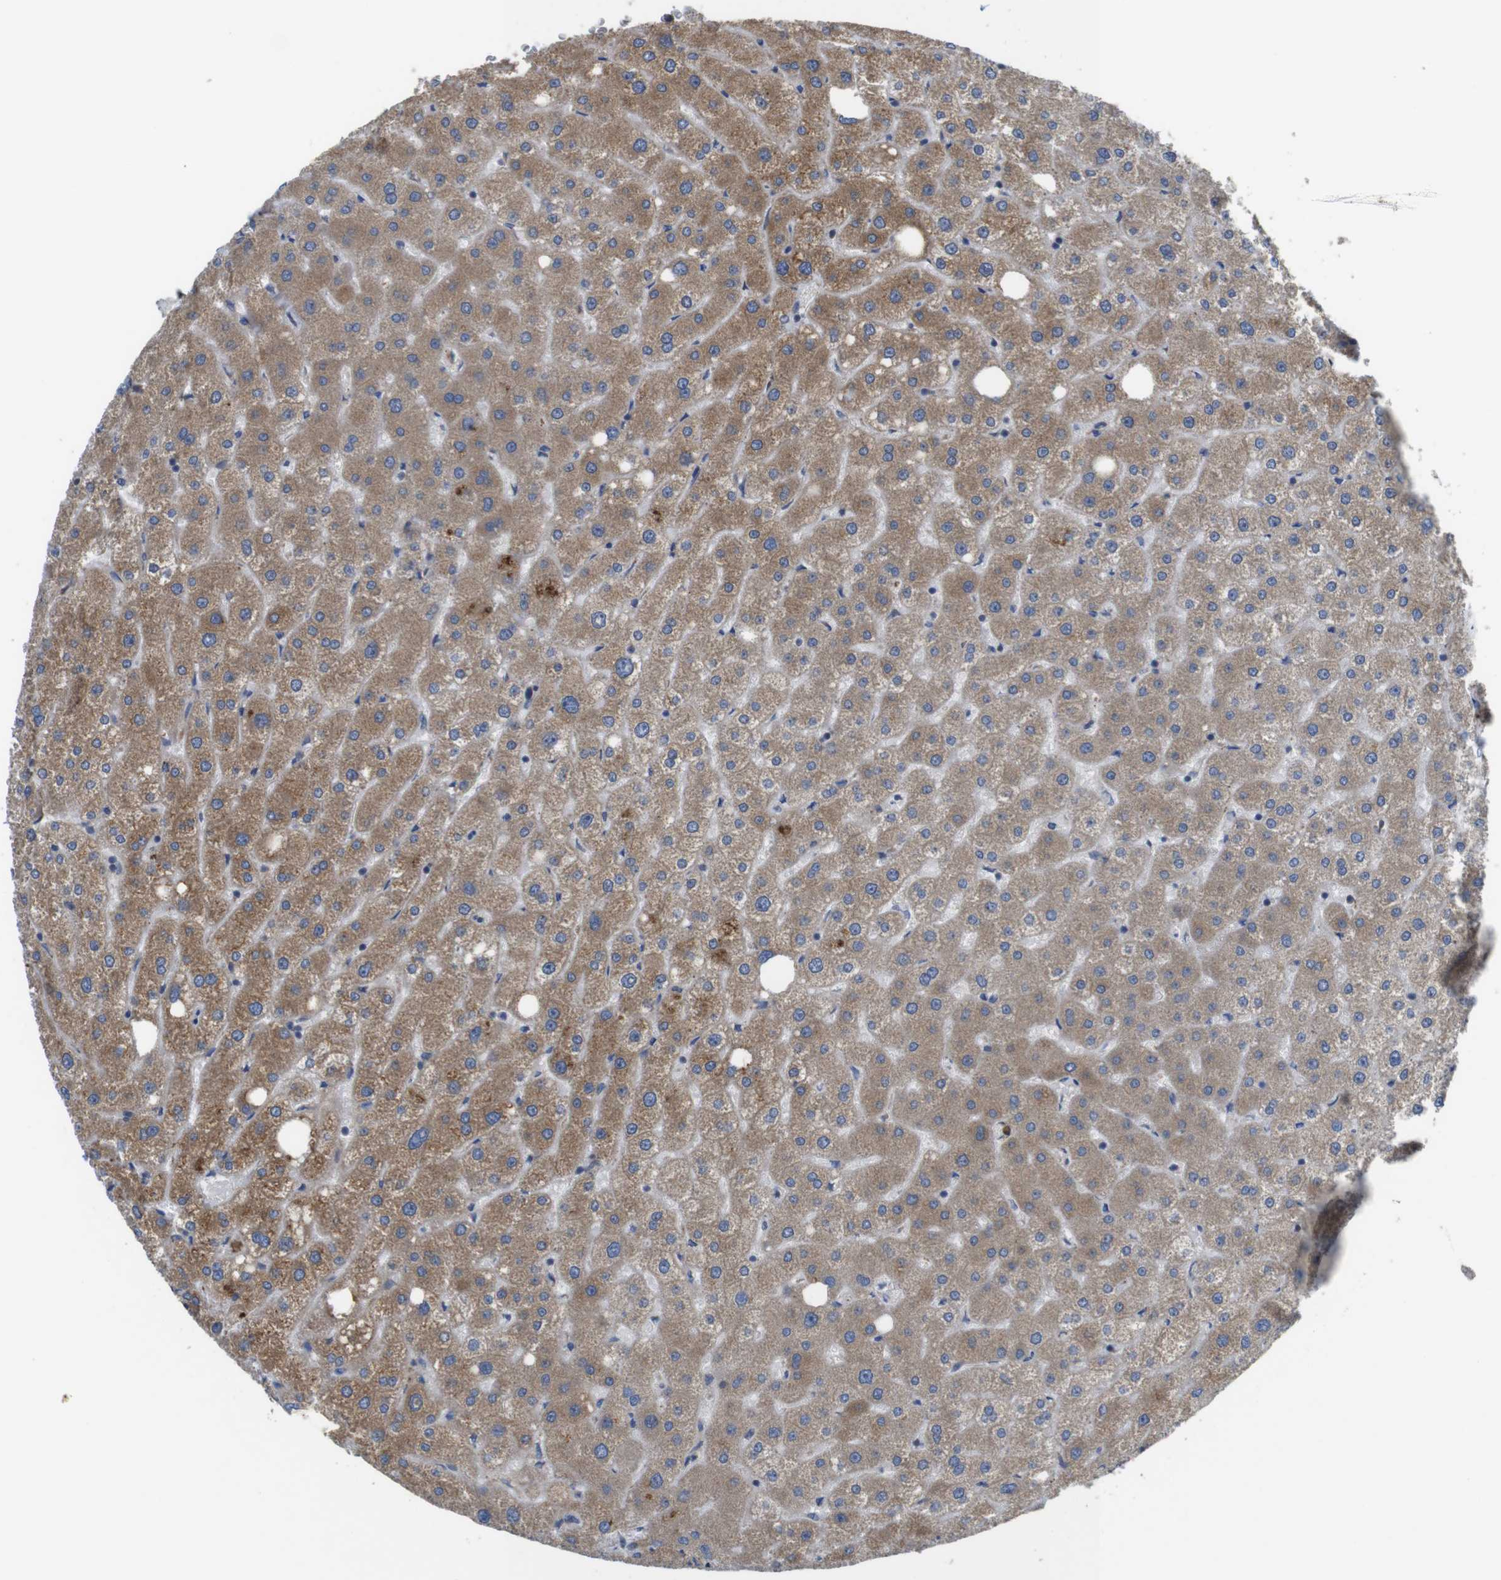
{"staining": {"intensity": "weak", "quantity": ">75%", "location": "cytoplasmic/membranous"}, "tissue": "liver", "cell_type": "Cholangiocytes", "image_type": "normal", "snomed": [{"axis": "morphology", "description": "Normal tissue, NOS"}, {"axis": "topography", "description": "Liver"}], "caption": "Protein staining of benign liver displays weak cytoplasmic/membranous positivity in about >75% of cholangiocytes.", "gene": "POMK", "patient": {"sex": "male", "age": 73}}